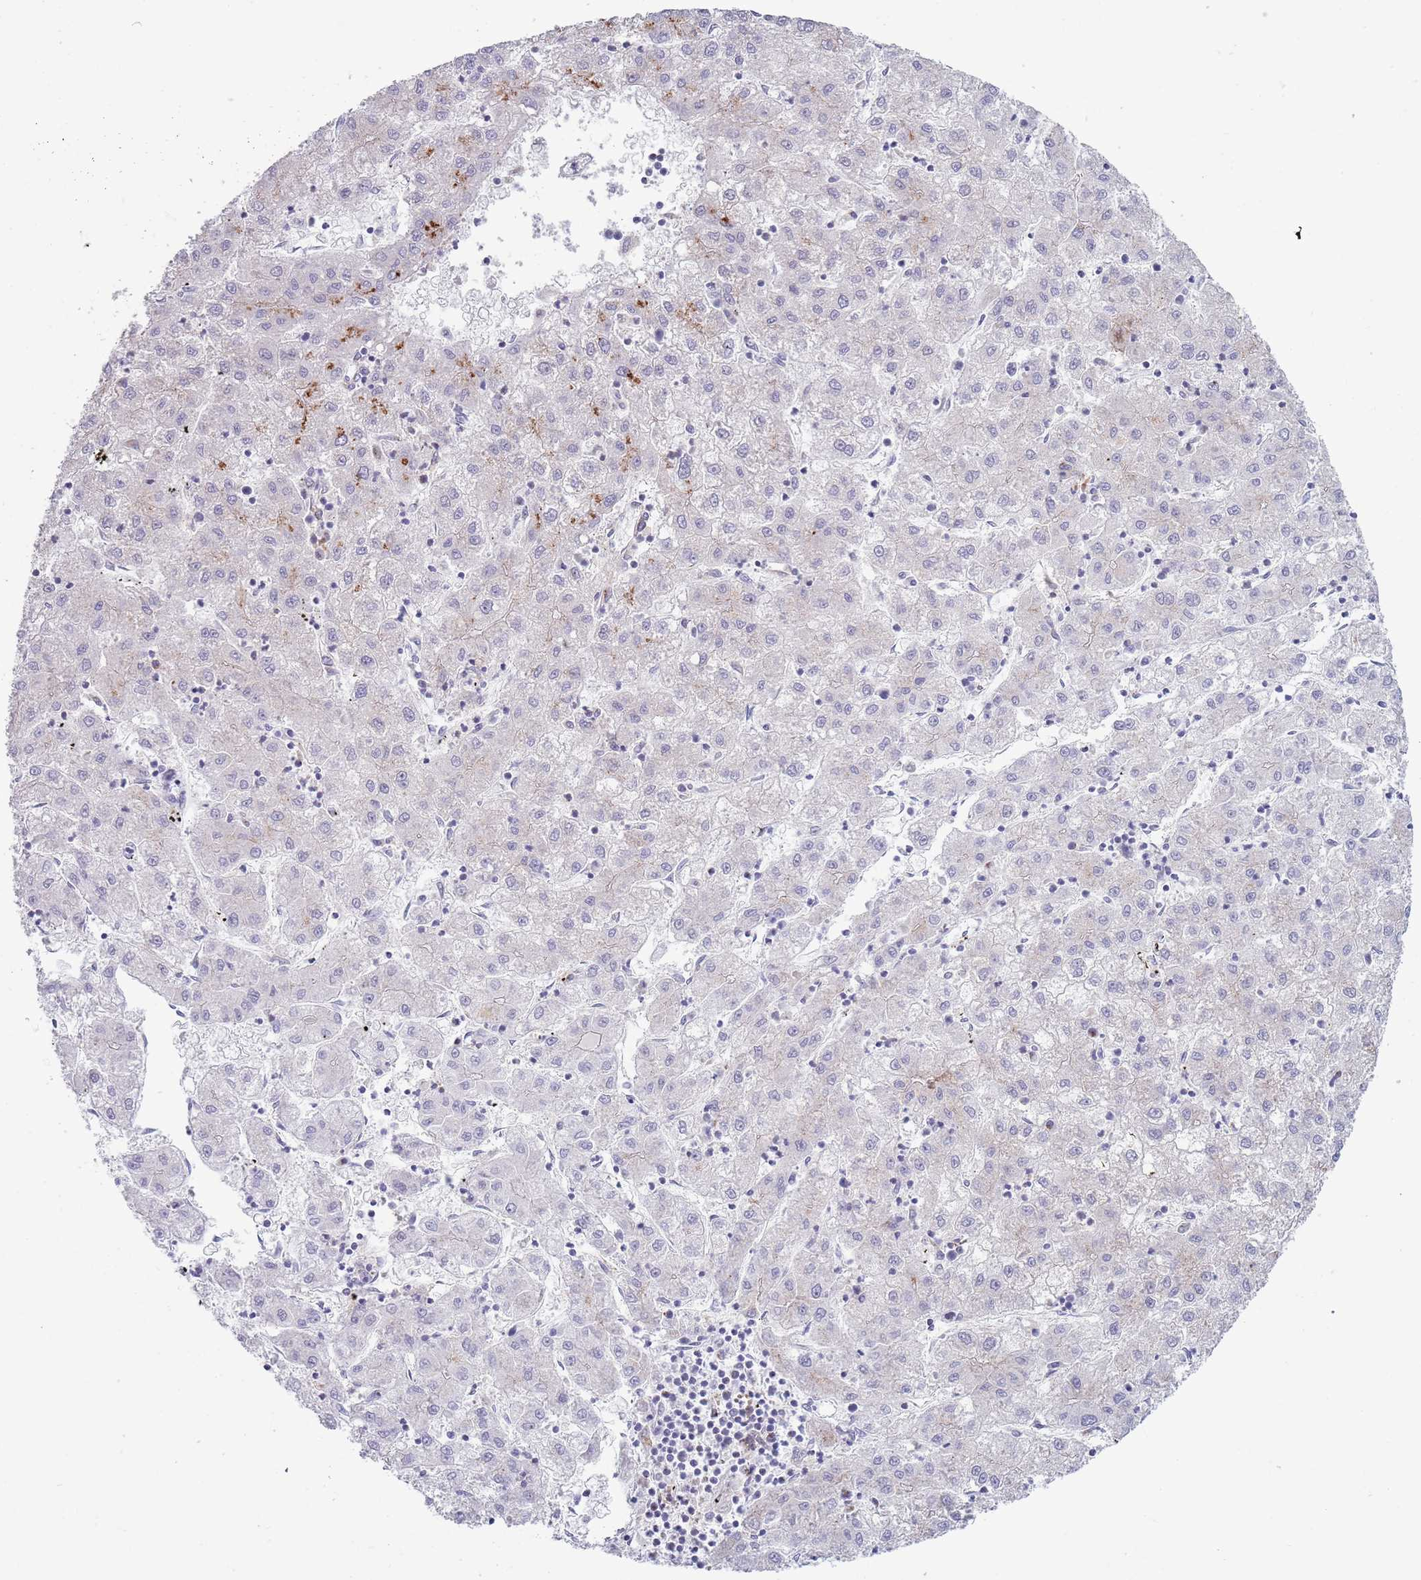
{"staining": {"intensity": "negative", "quantity": "none", "location": "none"}, "tissue": "liver cancer", "cell_type": "Tumor cells", "image_type": "cancer", "snomed": [{"axis": "morphology", "description": "Carcinoma, Hepatocellular, NOS"}, {"axis": "topography", "description": "Liver"}], "caption": "This image is of liver hepatocellular carcinoma stained with immunohistochemistry to label a protein in brown with the nuclei are counter-stained blue. There is no positivity in tumor cells.", "gene": "ACSBG1", "patient": {"sex": "male", "age": 72}}